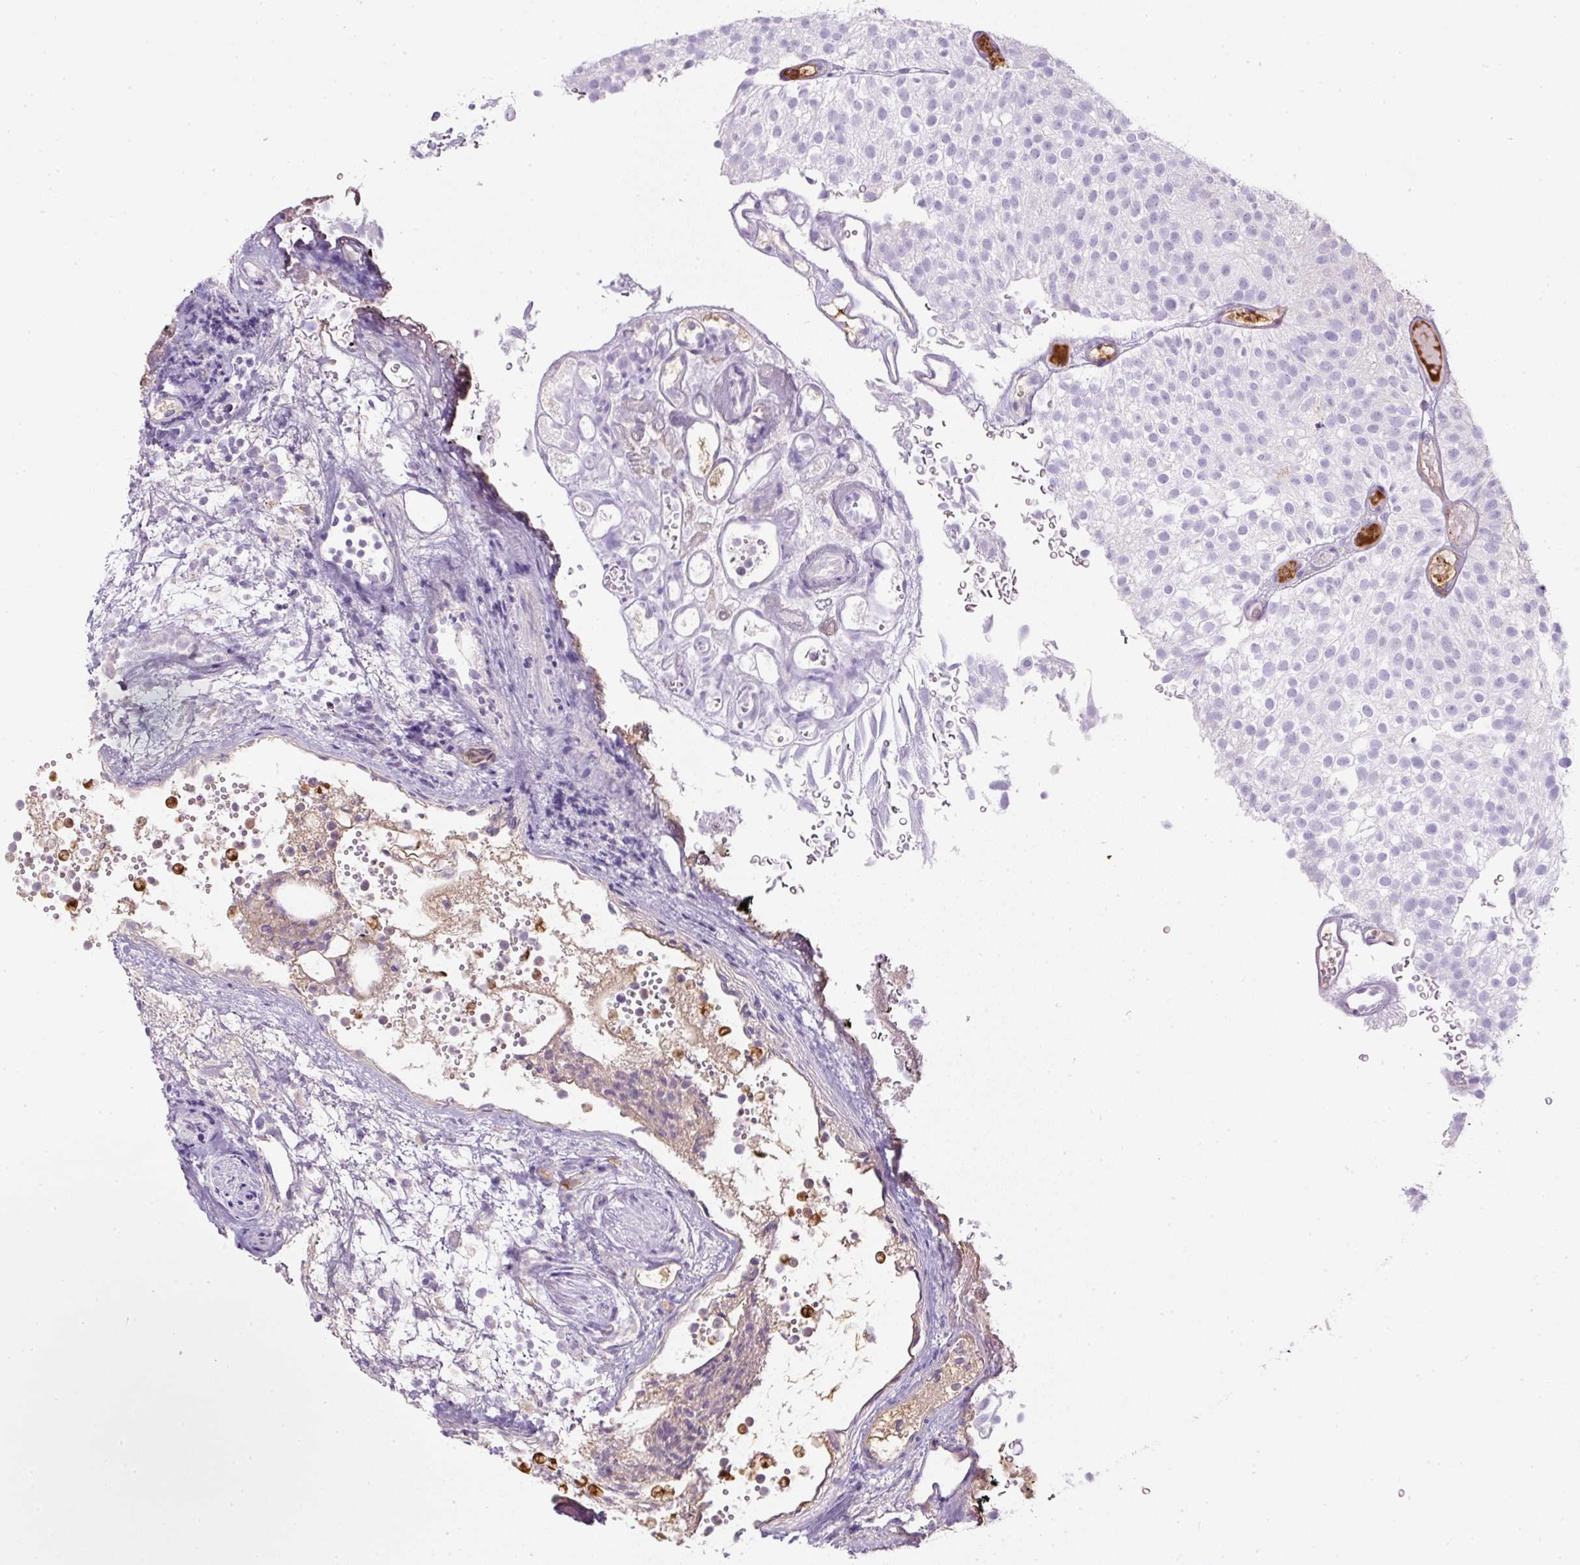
{"staining": {"intensity": "moderate", "quantity": "<25%", "location": "cytoplasmic/membranous"}, "tissue": "urothelial cancer", "cell_type": "Tumor cells", "image_type": "cancer", "snomed": [{"axis": "morphology", "description": "Urothelial carcinoma, Low grade"}, {"axis": "topography", "description": "Urinary bladder"}], "caption": "Protein analysis of low-grade urothelial carcinoma tissue reveals moderate cytoplasmic/membranous positivity in about <25% of tumor cells.", "gene": "APOA1", "patient": {"sex": "male", "age": 78}}